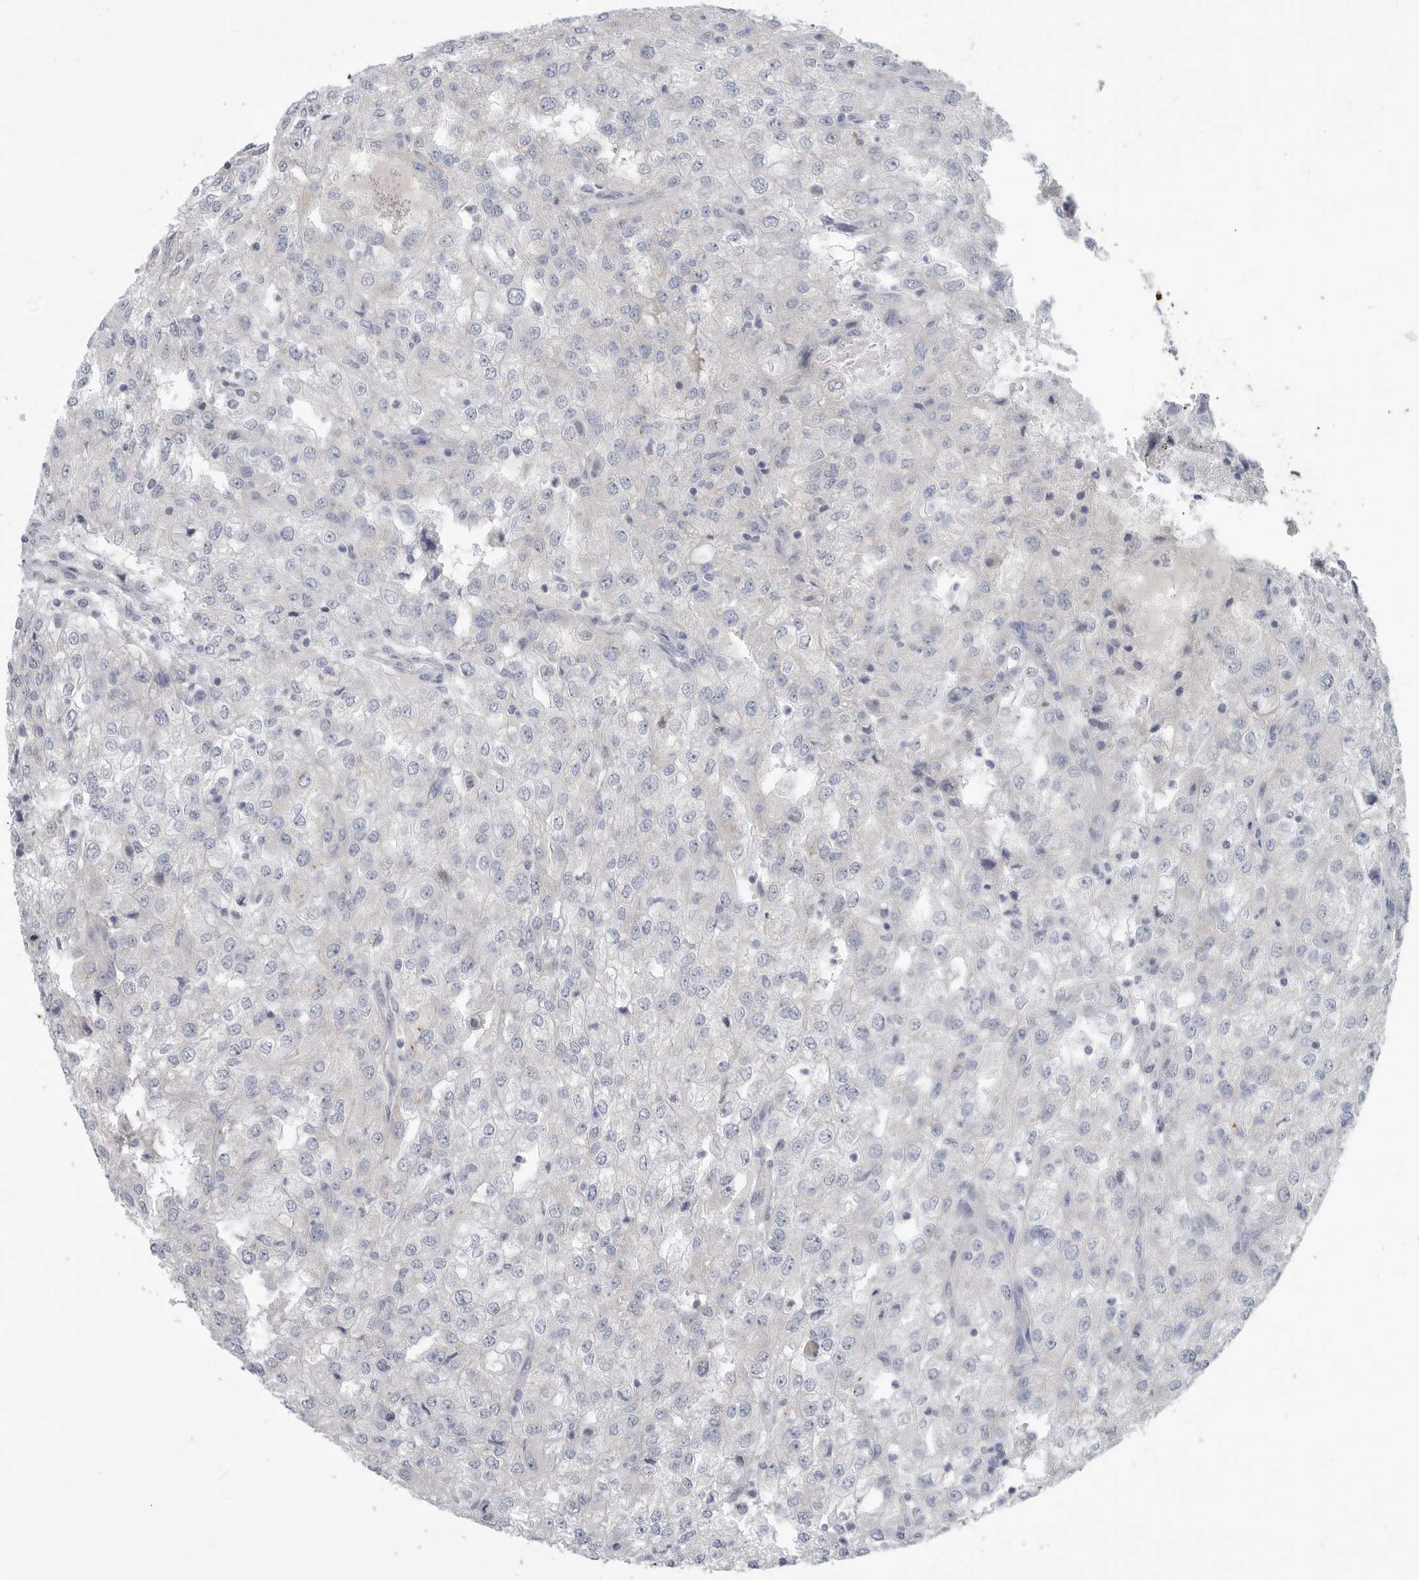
{"staining": {"intensity": "negative", "quantity": "none", "location": "none"}, "tissue": "renal cancer", "cell_type": "Tumor cells", "image_type": "cancer", "snomed": [{"axis": "morphology", "description": "Adenocarcinoma, NOS"}, {"axis": "topography", "description": "Kidney"}], "caption": "There is no significant staining in tumor cells of renal adenocarcinoma. (IHC, brightfield microscopy, high magnification).", "gene": "MTFR1L", "patient": {"sex": "female", "age": 54}}